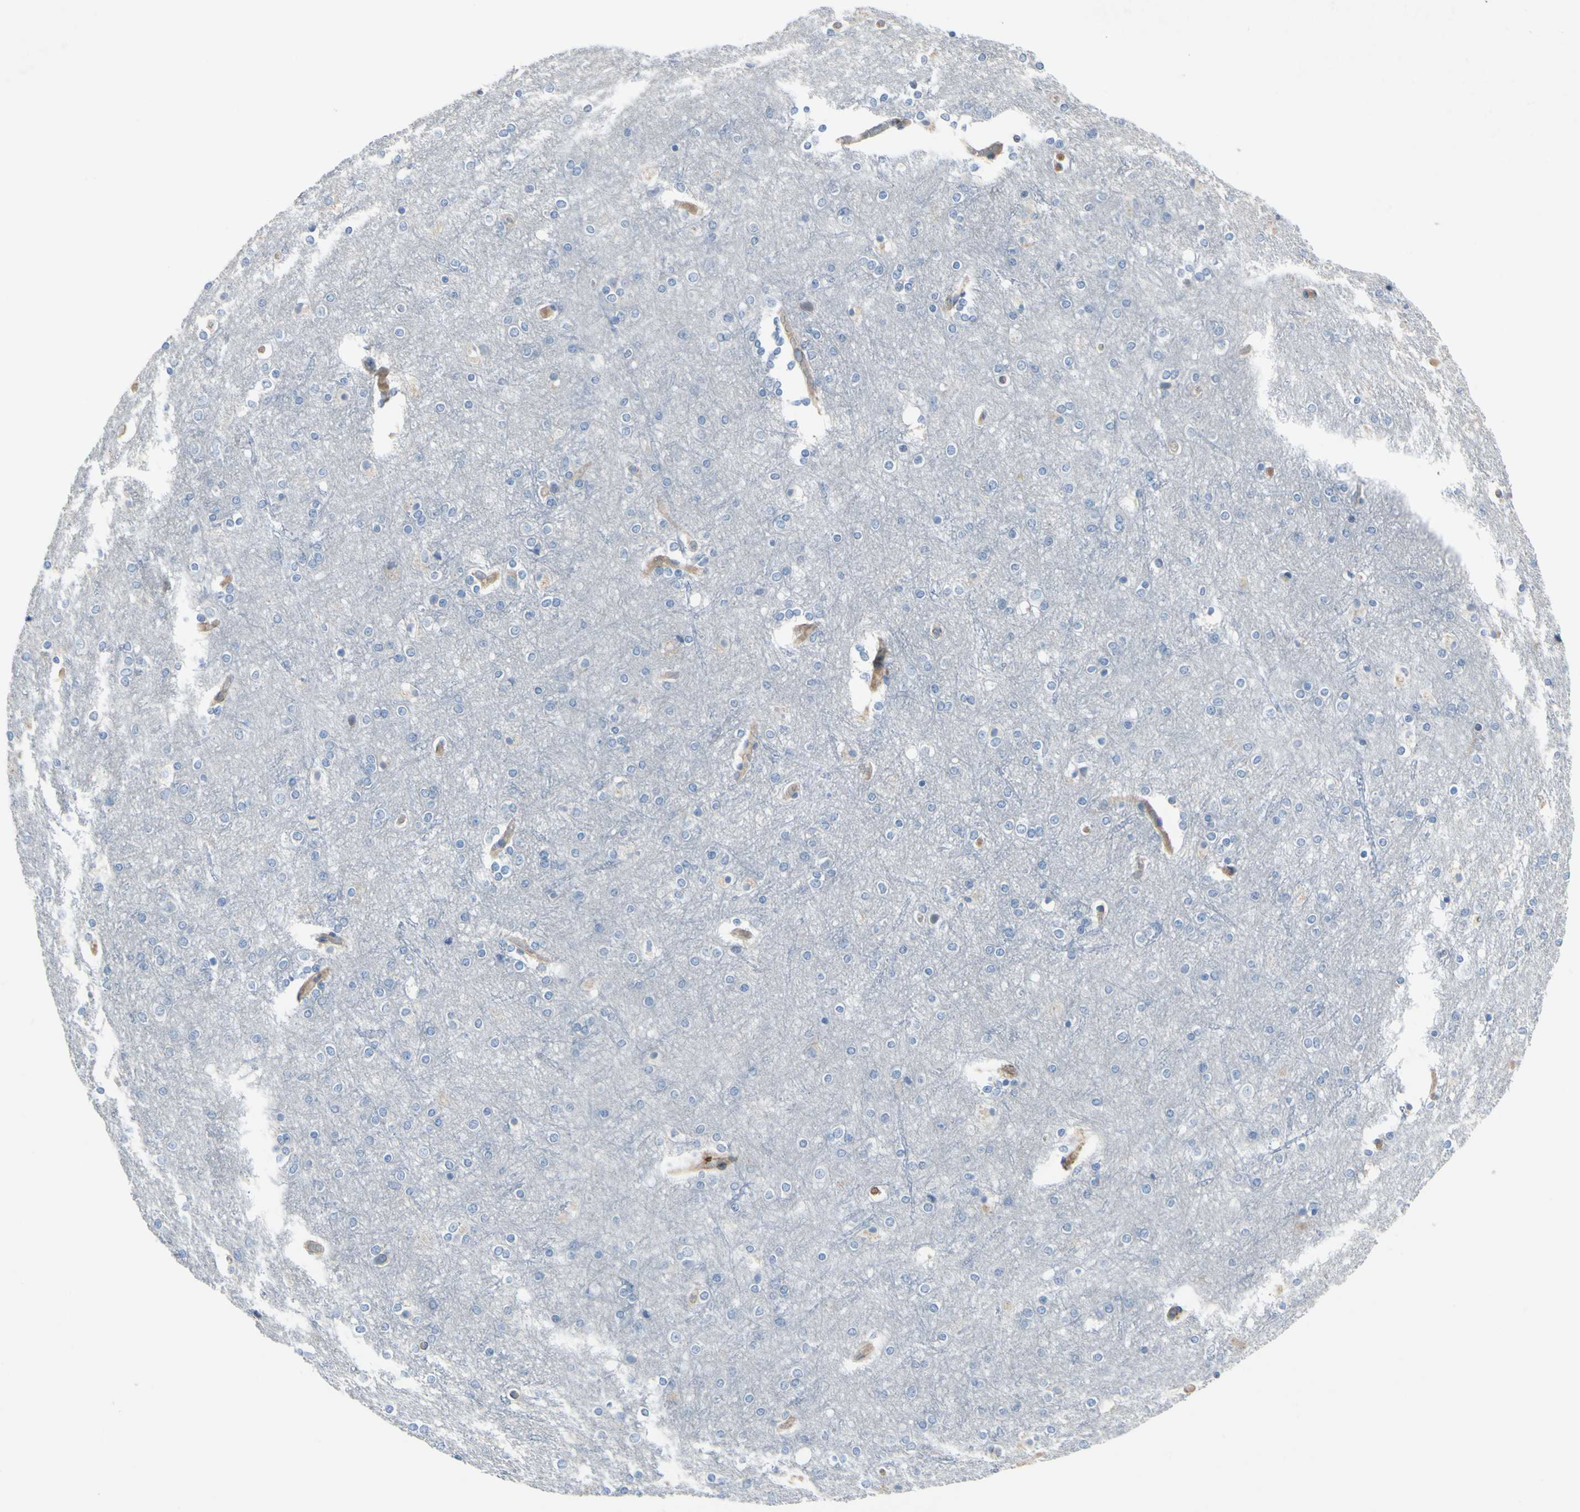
{"staining": {"intensity": "strong", "quantity": "25%-75%", "location": "cytoplasmic/membranous"}, "tissue": "cerebral cortex", "cell_type": "Endothelial cells", "image_type": "normal", "snomed": [{"axis": "morphology", "description": "Normal tissue, NOS"}, {"axis": "topography", "description": "Cerebral cortex"}], "caption": "IHC (DAB) staining of normal cerebral cortex reveals strong cytoplasmic/membranous protein staining in about 25%-75% of endothelial cells.", "gene": "TPM1", "patient": {"sex": "female", "age": 54}}